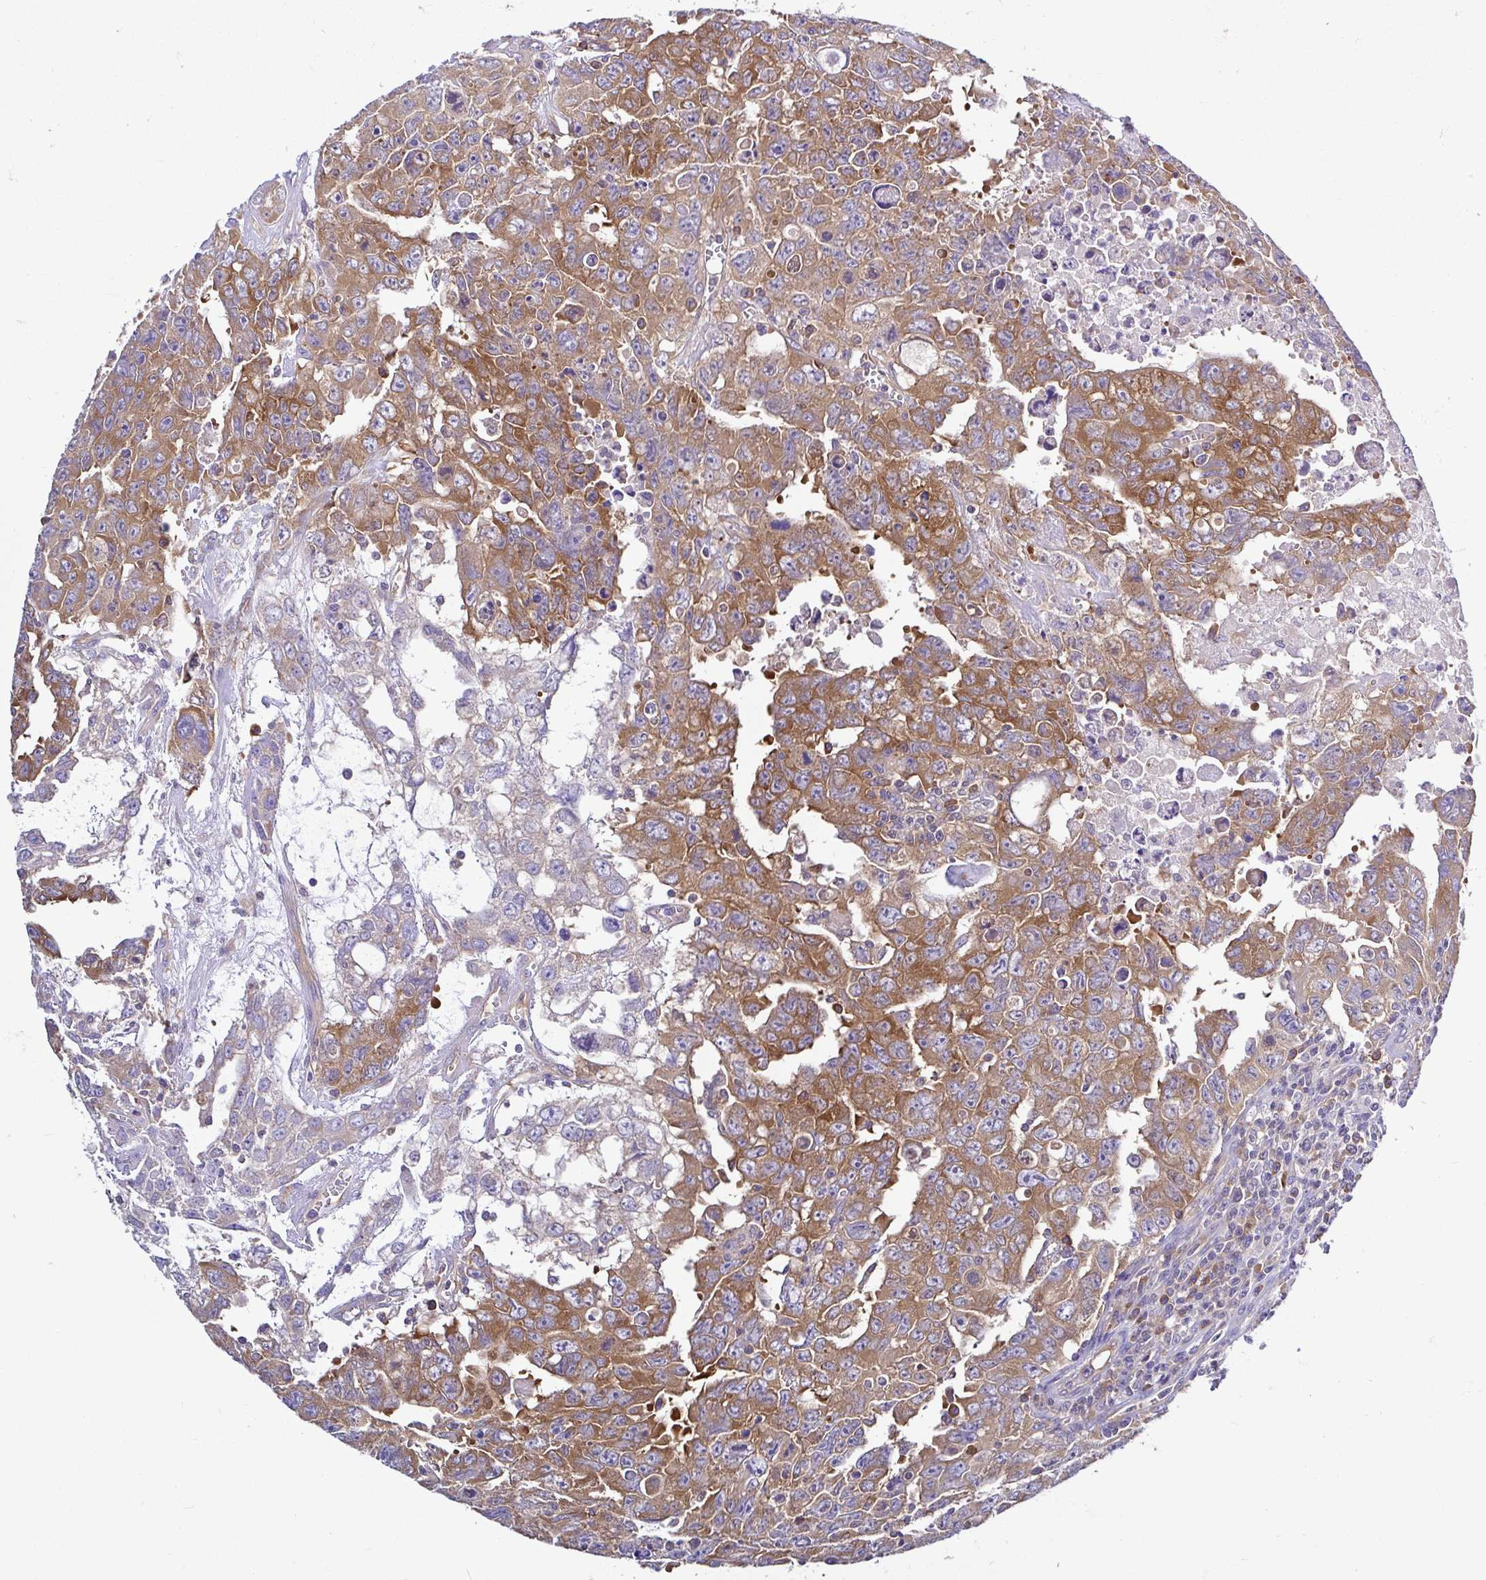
{"staining": {"intensity": "moderate", "quantity": ">75%", "location": "cytoplasmic/membranous"}, "tissue": "testis cancer", "cell_type": "Tumor cells", "image_type": "cancer", "snomed": [{"axis": "morphology", "description": "Carcinoma, Embryonal, NOS"}, {"axis": "topography", "description": "Testis"}], "caption": "Protein staining exhibits moderate cytoplasmic/membranous expression in approximately >75% of tumor cells in testis embryonal carcinoma.", "gene": "LARS1", "patient": {"sex": "male", "age": 24}}